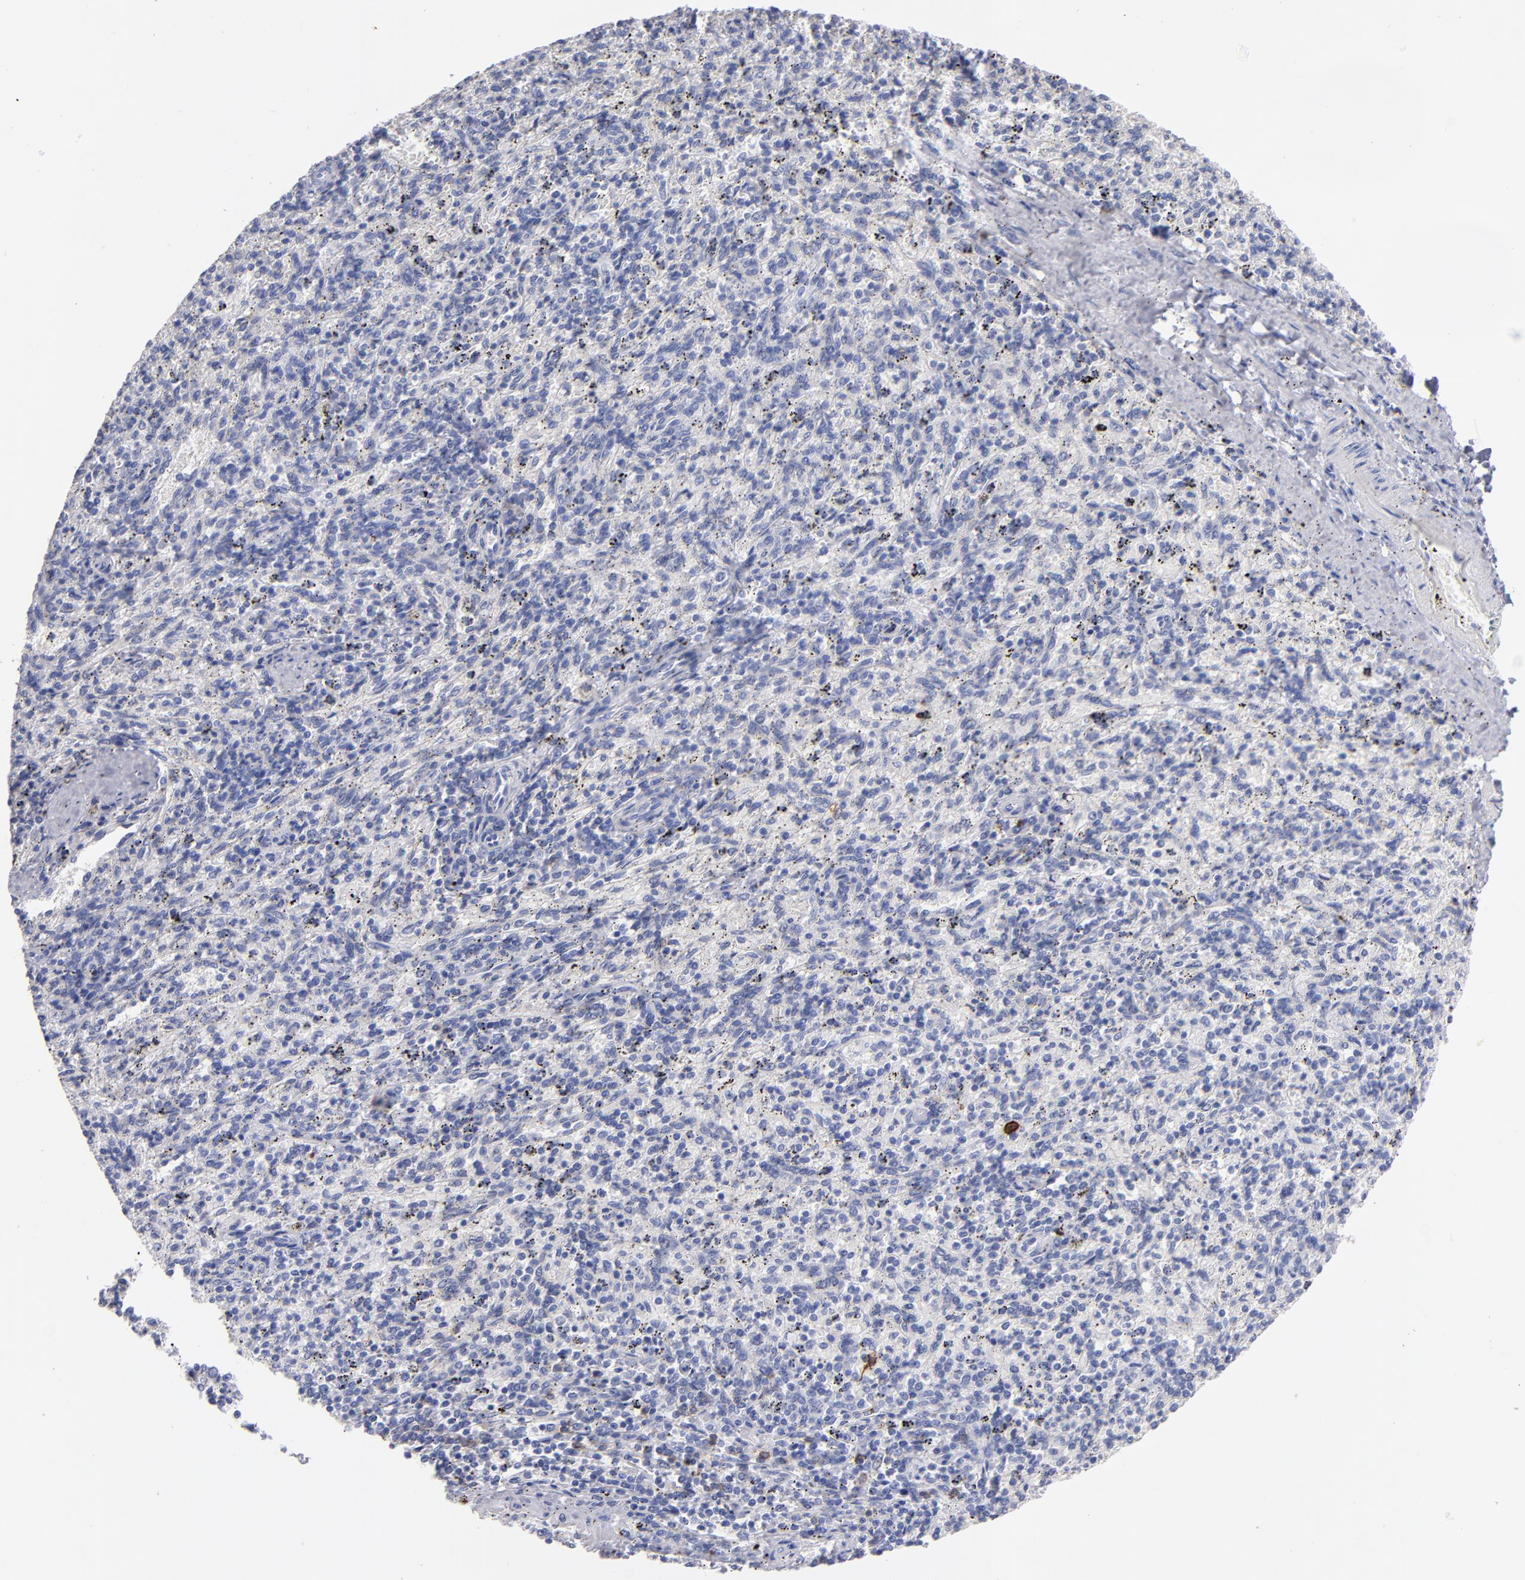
{"staining": {"intensity": "strong", "quantity": "<25%", "location": "cytoplasmic/membranous"}, "tissue": "spleen", "cell_type": "Cells in red pulp", "image_type": "normal", "snomed": [{"axis": "morphology", "description": "Normal tissue, NOS"}, {"axis": "topography", "description": "Spleen"}], "caption": "Strong cytoplasmic/membranous protein expression is seen in approximately <25% of cells in red pulp in spleen. (DAB = brown stain, brightfield microscopy at high magnification).", "gene": "KIT", "patient": {"sex": "female", "age": 10}}